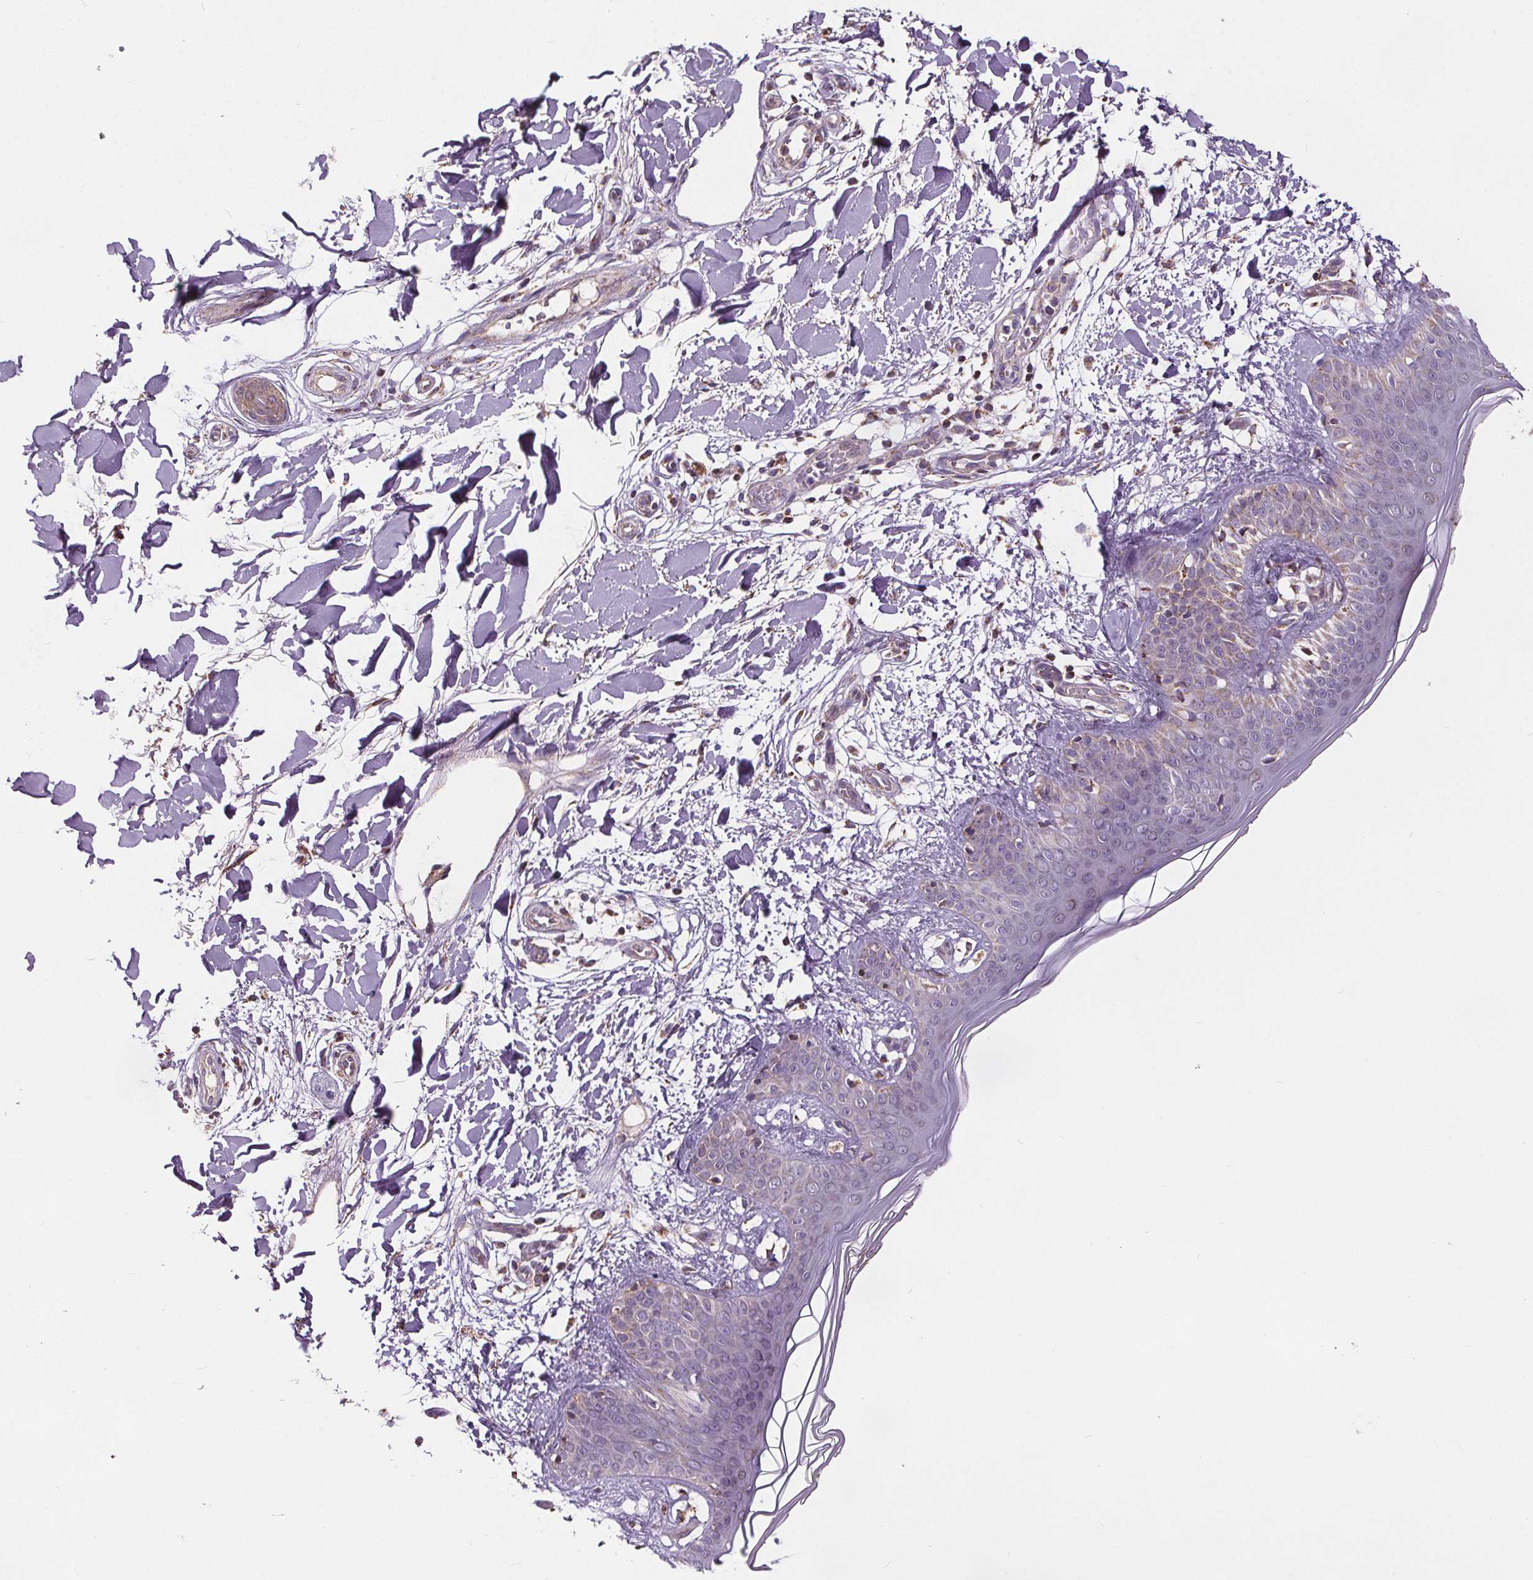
{"staining": {"intensity": "moderate", "quantity": ">75%", "location": "cytoplasmic/membranous"}, "tissue": "skin", "cell_type": "Fibroblasts", "image_type": "normal", "snomed": [{"axis": "morphology", "description": "Normal tissue, NOS"}, {"axis": "topography", "description": "Skin"}], "caption": "An IHC image of unremarkable tissue is shown. Protein staining in brown labels moderate cytoplasmic/membranous positivity in skin within fibroblasts.", "gene": "SUCLA2", "patient": {"sex": "female", "age": 34}}